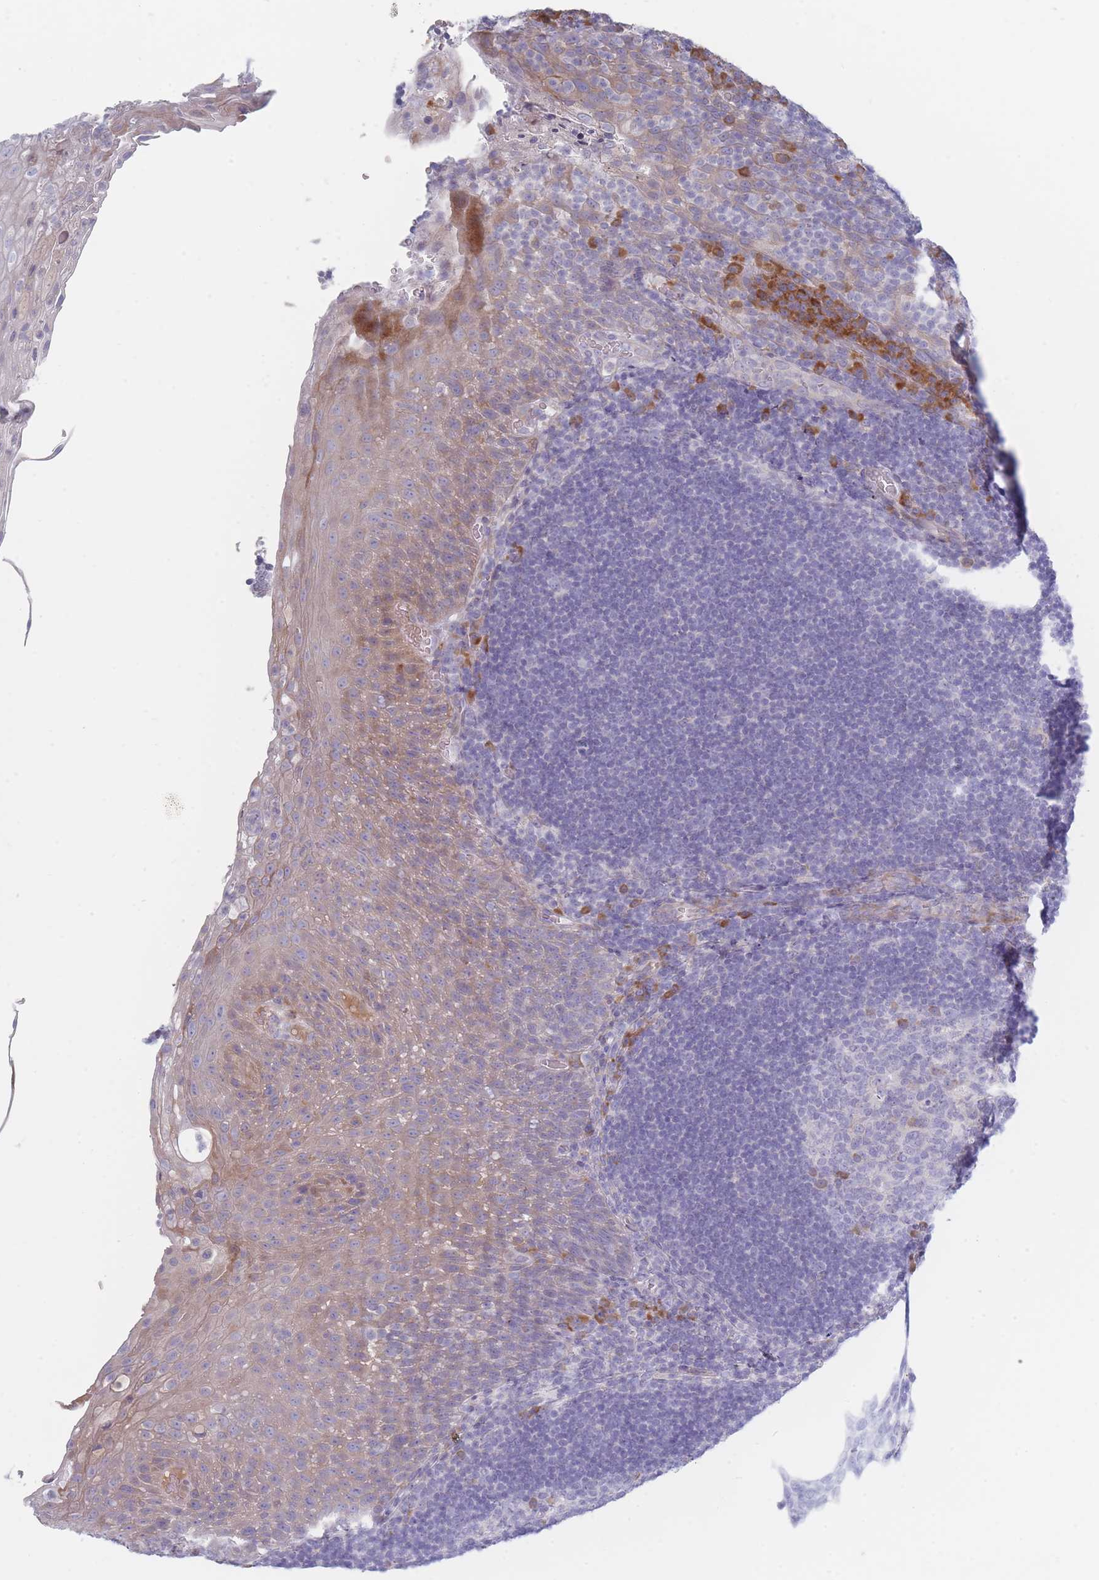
{"staining": {"intensity": "moderate", "quantity": "<25%", "location": "cytoplasmic/membranous"}, "tissue": "tonsil", "cell_type": "Germinal center cells", "image_type": "normal", "snomed": [{"axis": "morphology", "description": "Normal tissue, NOS"}, {"axis": "topography", "description": "Tonsil"}], "caption": "A high-resolution micrograph shows IHC staining of unremarkable tonsil, which demonstrates moderate cytoplasmic/membranous expression in approximately <25% of germinal center cells. The protein of interest is shown in brown color, while the nuclei are stained blue.", "gene": "SPATS1", "patient": {"sex": "male", "age": 17}}